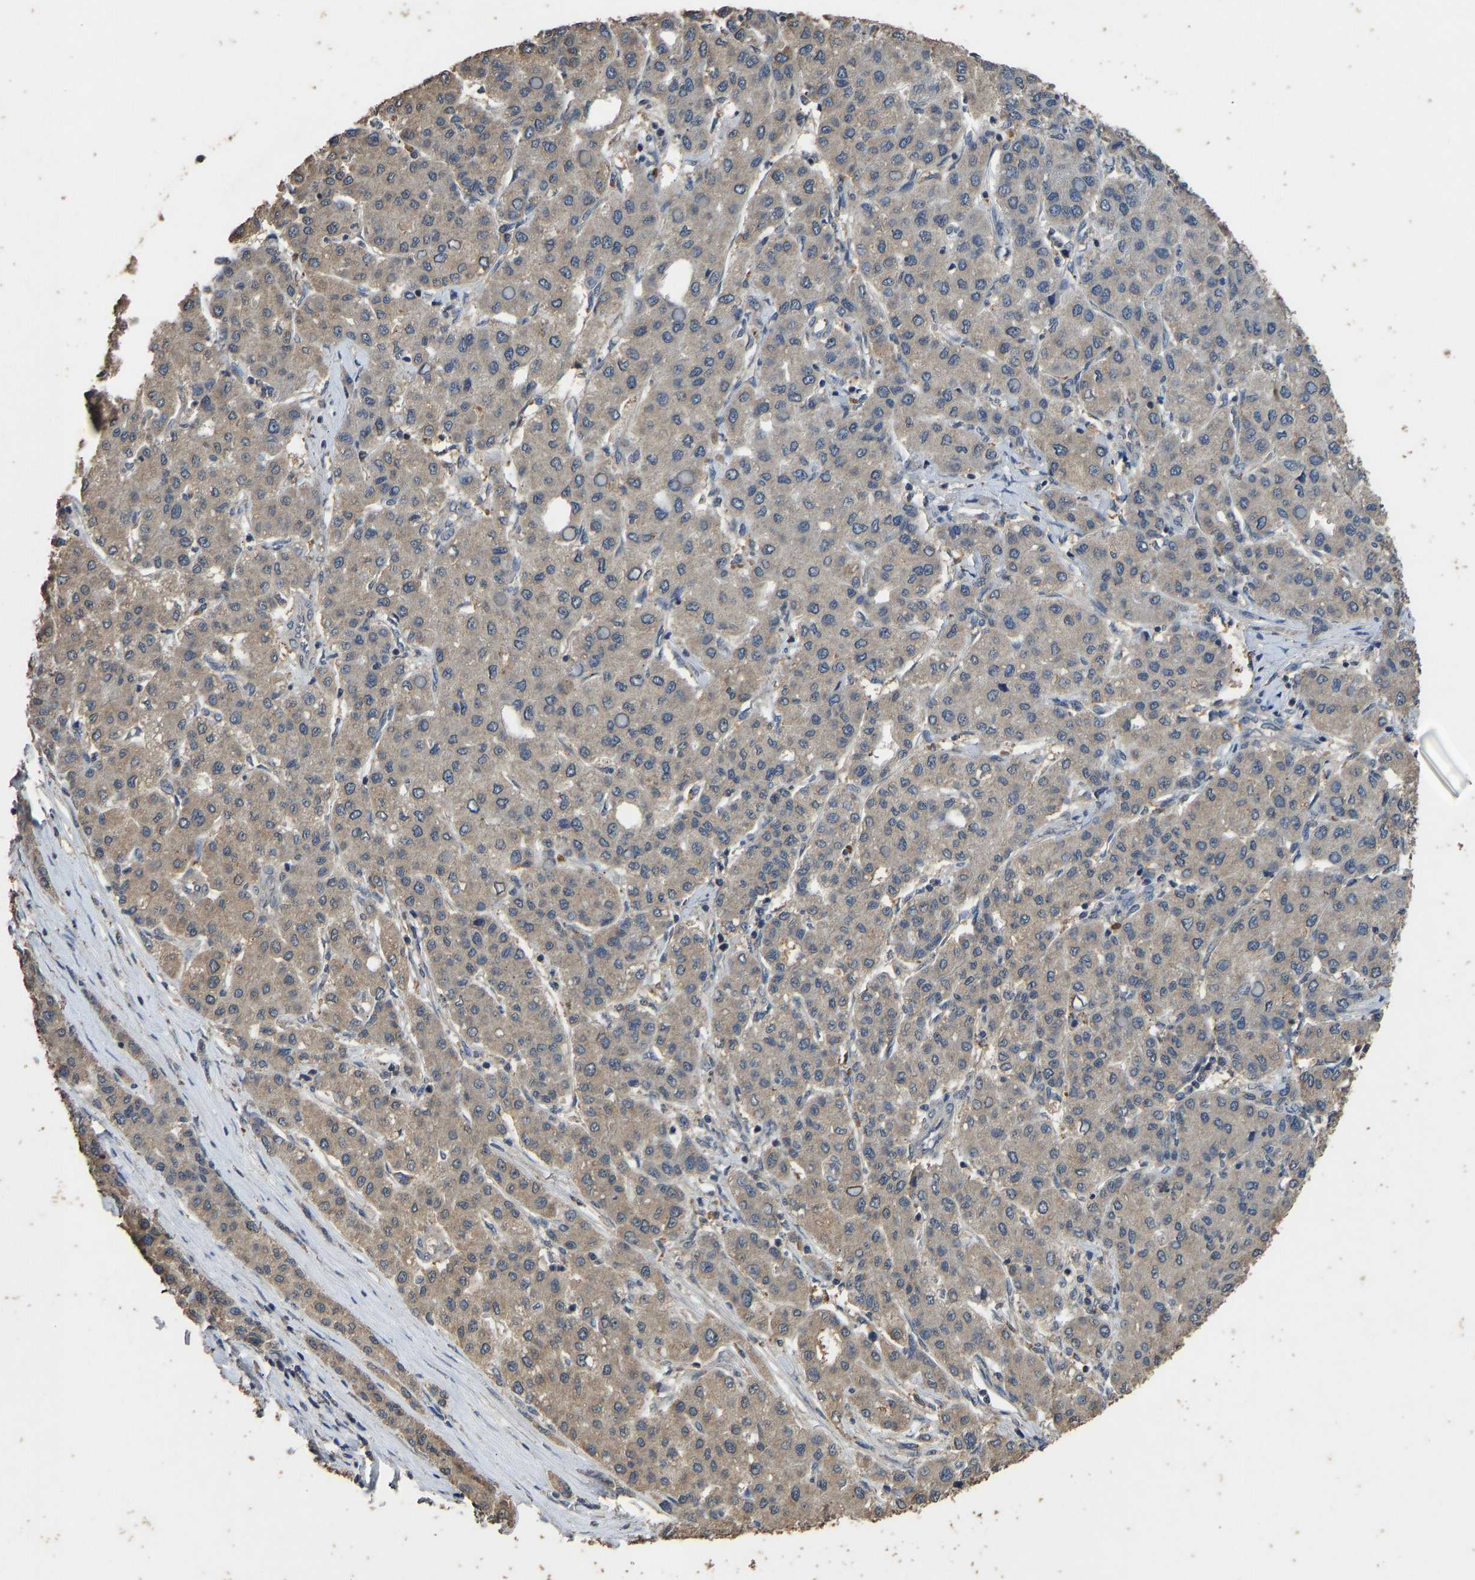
{"staining": {"intensity": "moderate", "quantity": "25%-75%", "location": "cytoplasmic/membranous"}, "tissue": "liver cancer", "cell_type": "Tumor cells", "image_type": "cancer", "snomed": [{"axis": "morphology", "description": "Carcinoma, Hepatocellular, NOS"}, {"axis": "topography", "description": "Liver"}], "caption": "Human liver cancer (hepatocellular carcinoma) stained for a protein (brown) shows moderate cytoplasmic/membranous positive expression in about 25%-75% of tumor cells.", "gene": "CIDEC", "patient": {"sex": "male", "age": 65}}